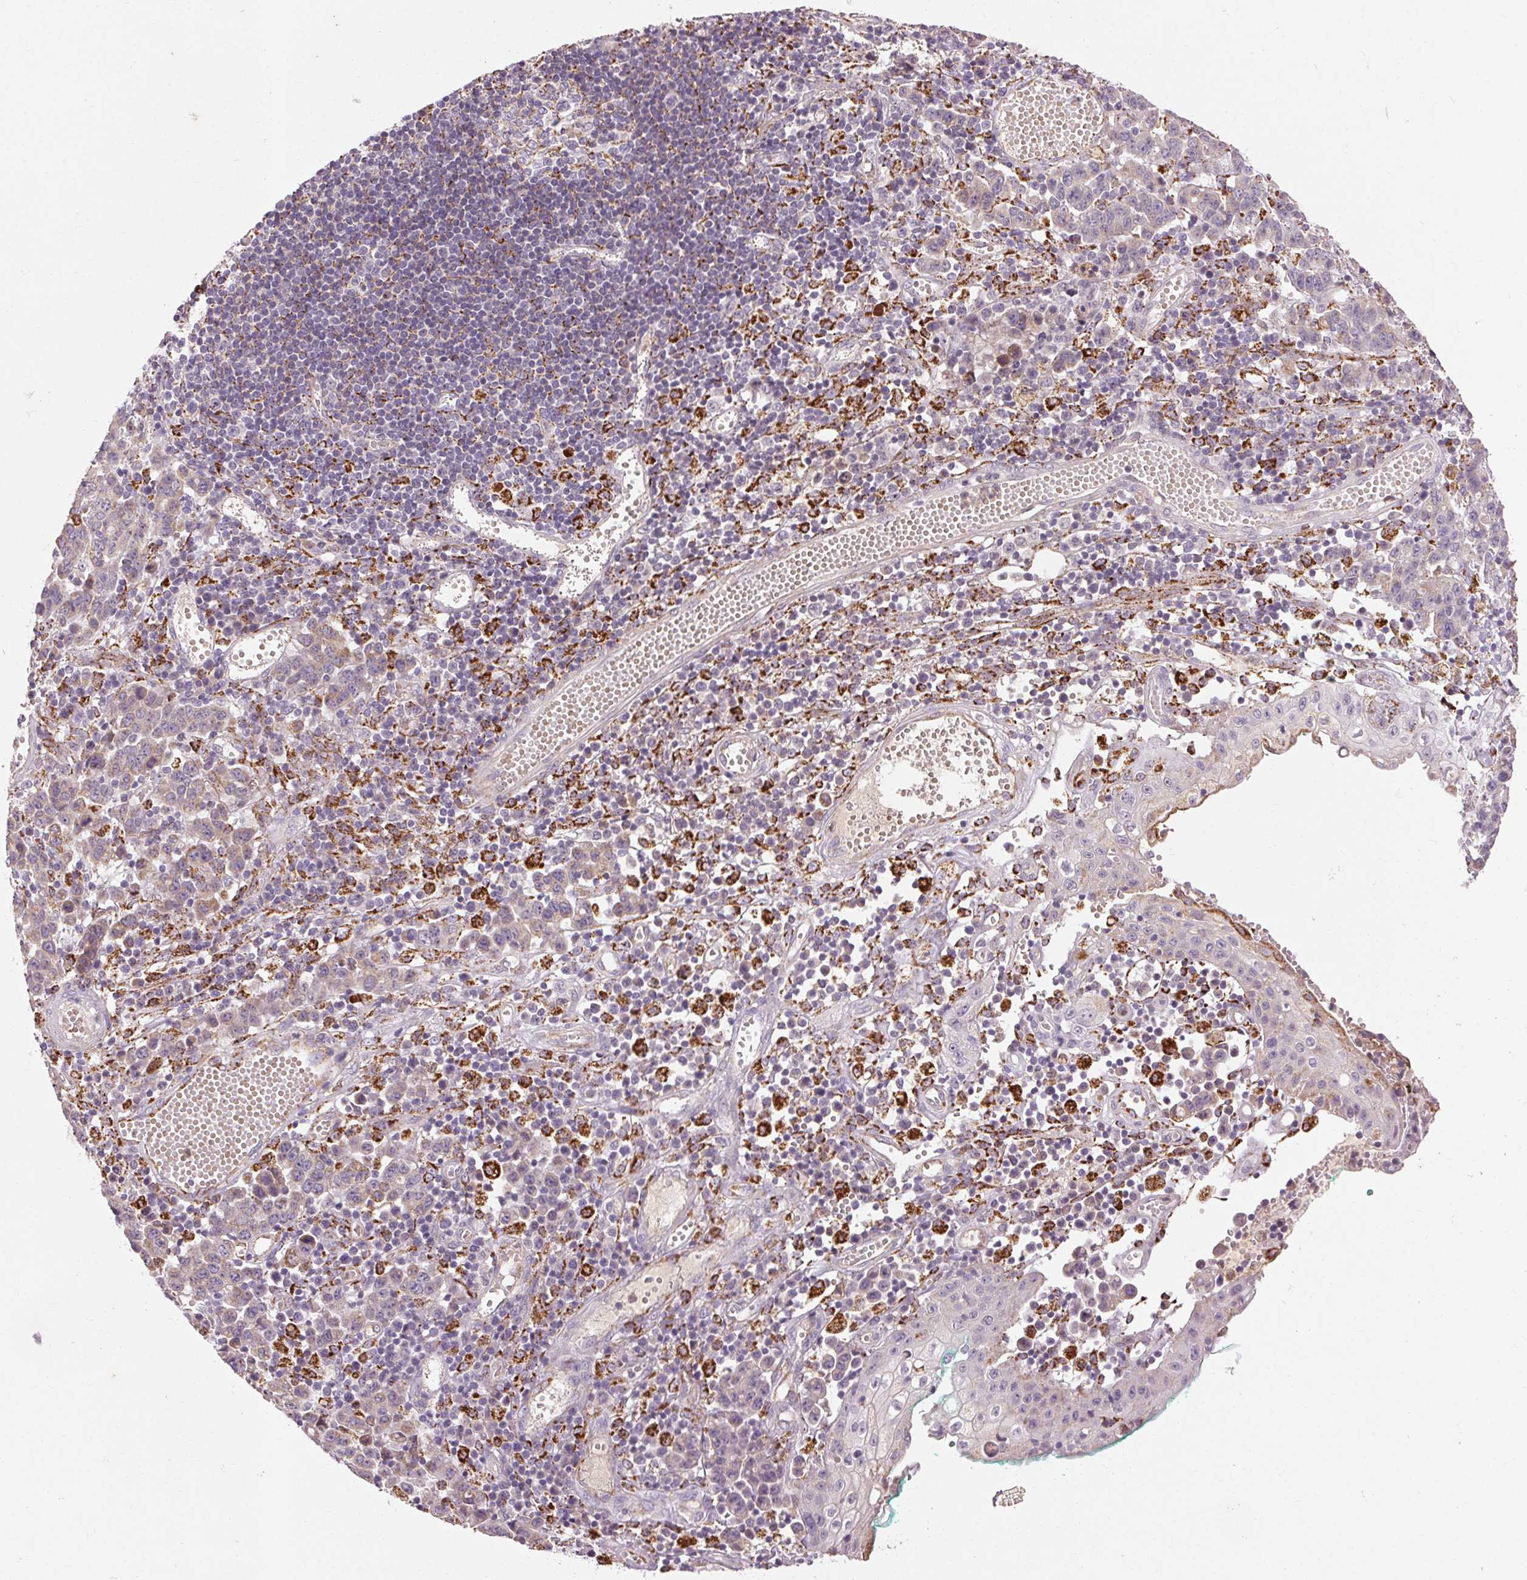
{"staining": {"intensity": "weak", "quantity": "<25%", "location": "cytoplasmic/membranous"}, "tissue": "stomach cancer", "cell_type": "Tumor cells", "image_type": "cancer", "snomed": [{"axis": "morphology", "description": "Adenocarcinoma, NOS"}, {"axis": "topography", "description": "Stomach, upper"}], "caption": "High power microscopy micrograph of an IHC image of stomach cancer (adenocarcinoma), revealing no significant positivity in tumor cells. (DAB immunohistochemistry with hematoxylin counter stain).", "gene": "REP15", "patient": {"sex": "male", "age": 69}}